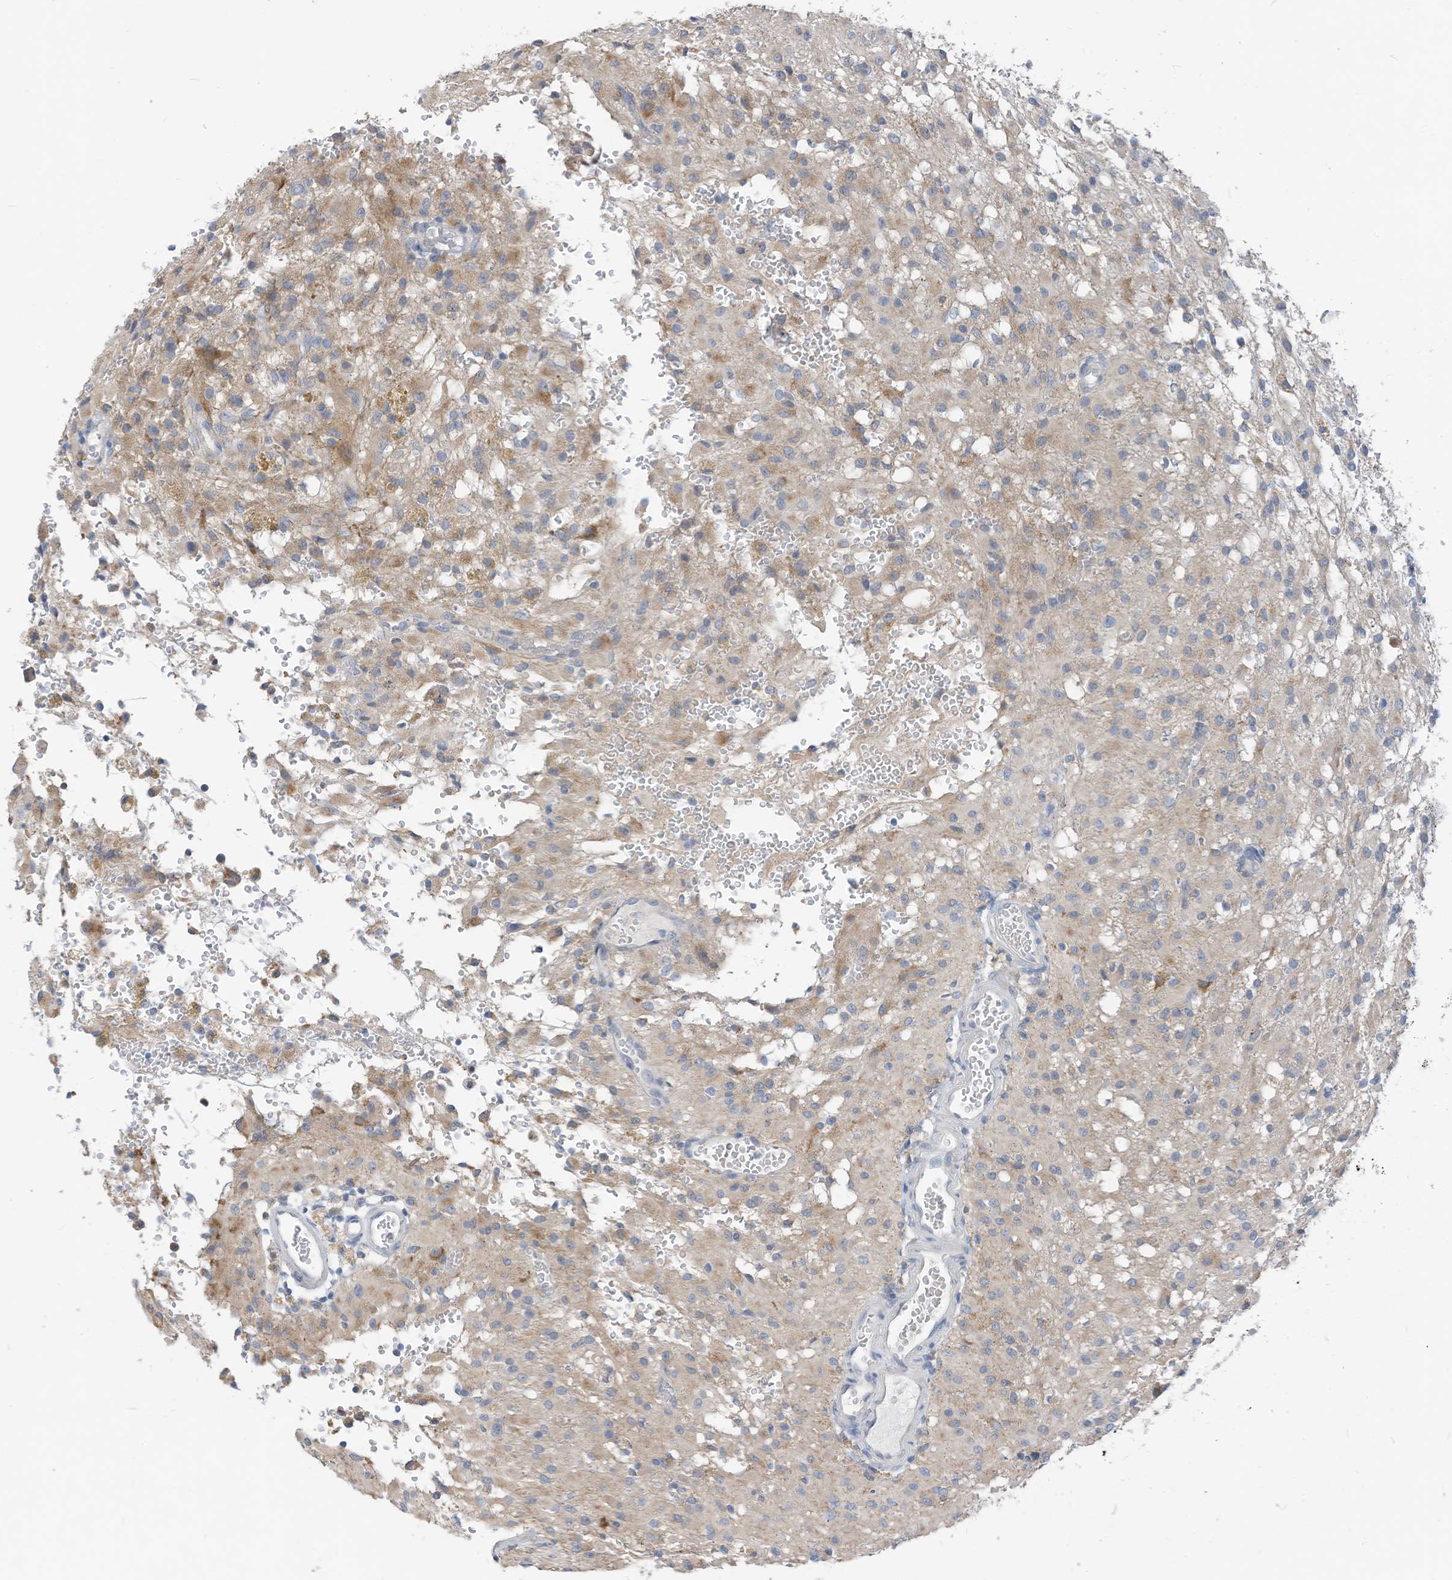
{"staining": {"intensity": "weak", "quantity": "<25%", "location": "cytoplasmic/membranous"}, "tissue": "glioma", "cell_type": "Tumor cells", "image_type": "cancer", "snomed": [{"axis": "morphology", "description": "Glioma, malignant, High grade"}, {"axis": "topography", "description": "Brain"}], "caption": "Immunohistochemistry histopathology image of human glioma stained for a protein (brown), which displays no expression in tumor cells.", "gene": "LDAH", "patient": {"sex": "female", "age": 59}}